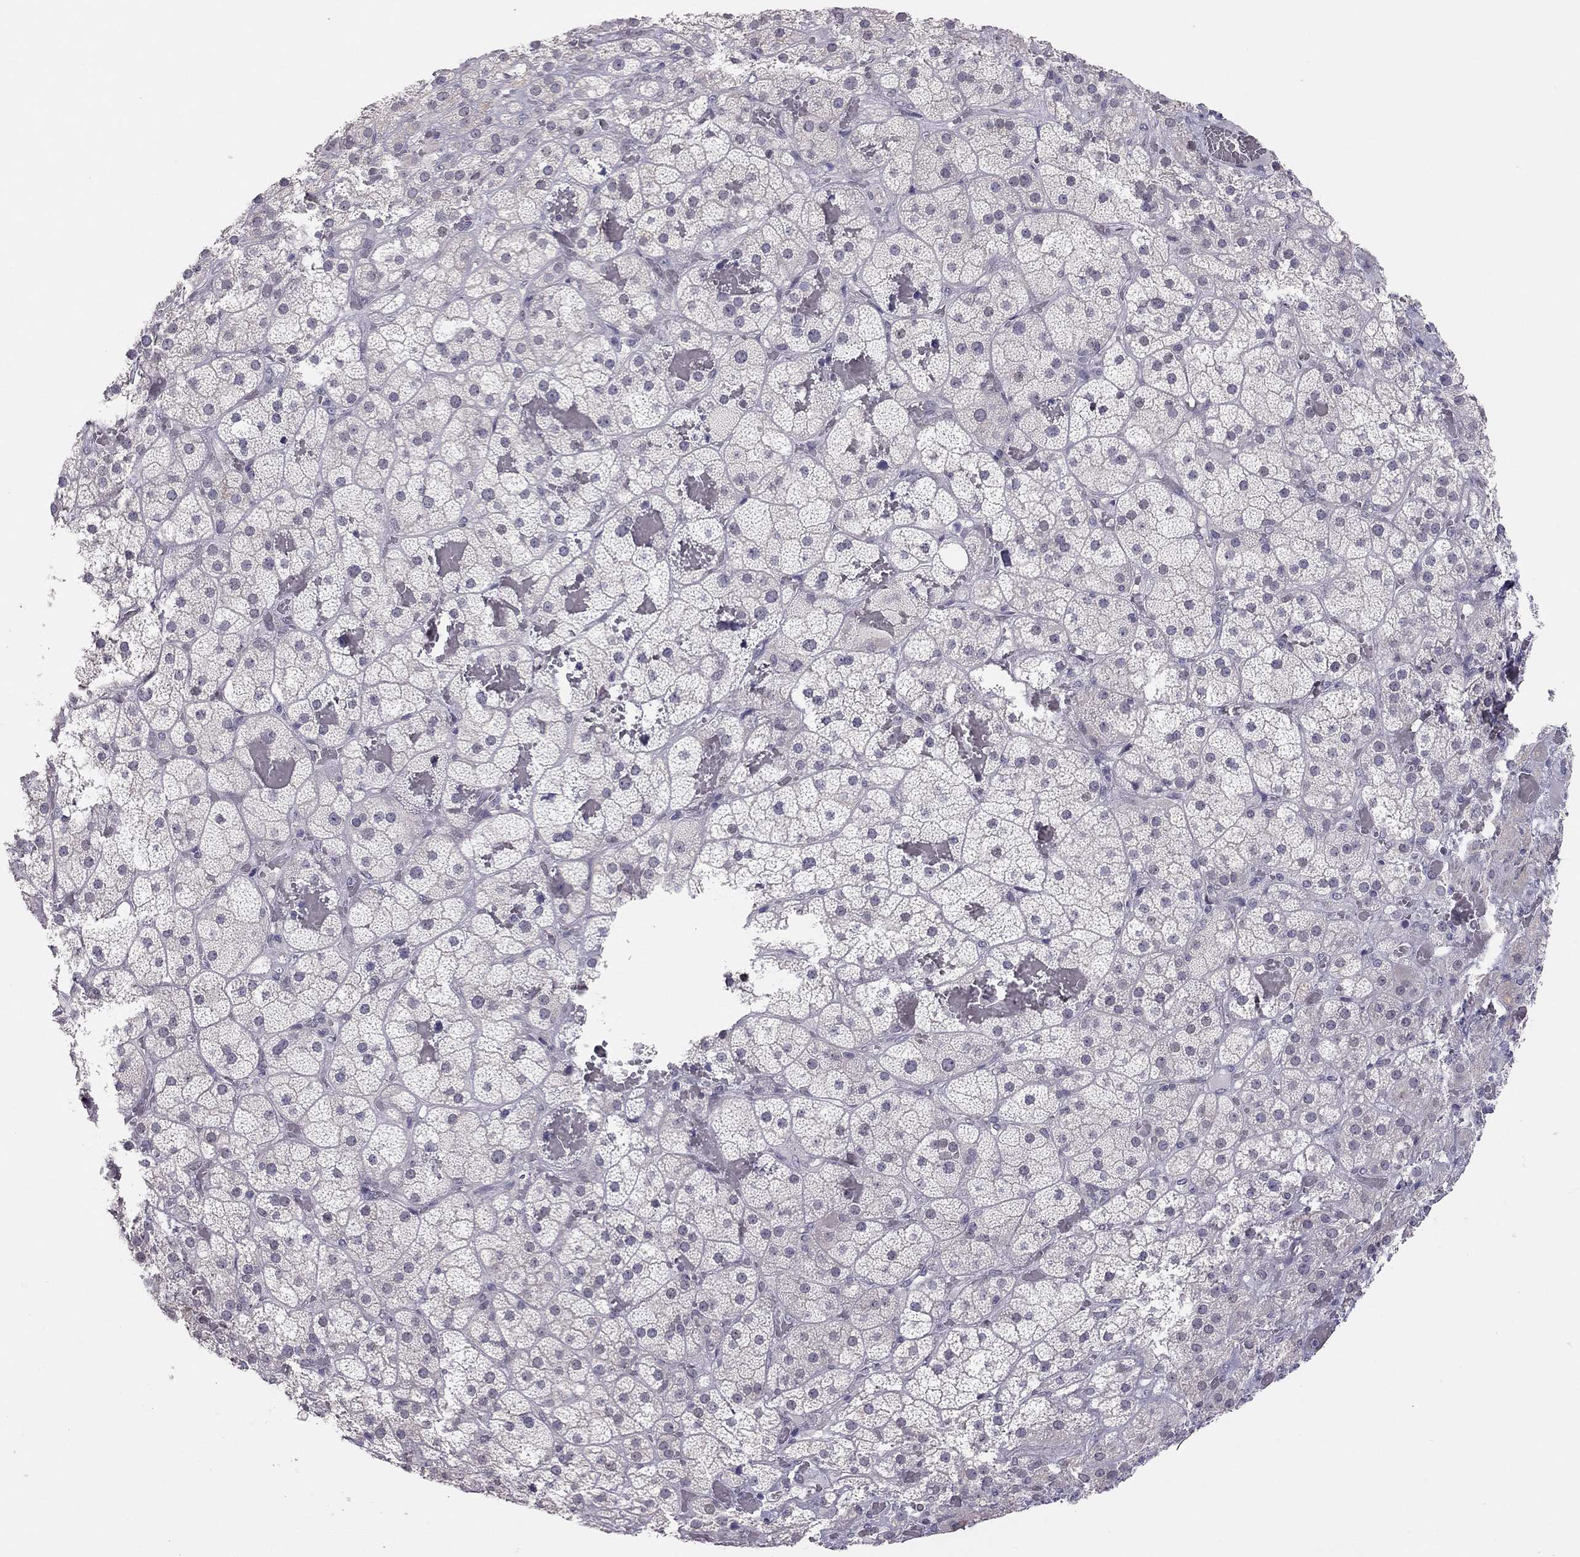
{"staining": {"intensity": "negative", "quantity": "none", "location": "none"}, "tissue": "adrenal gland", "cell_type": "Glandular cells", "image_type": "normal", "snomed": [{"axis": "morphology", "description": "Normal tissue, NOS"}, {"axis": "topography", "description": "Adrenal gland"}], "caption": "Glandular cells are negative for protein expression in normal human adrenal gland.", "gene": "HSF2BP", "patient": {"sex": "male", "age": 57}}